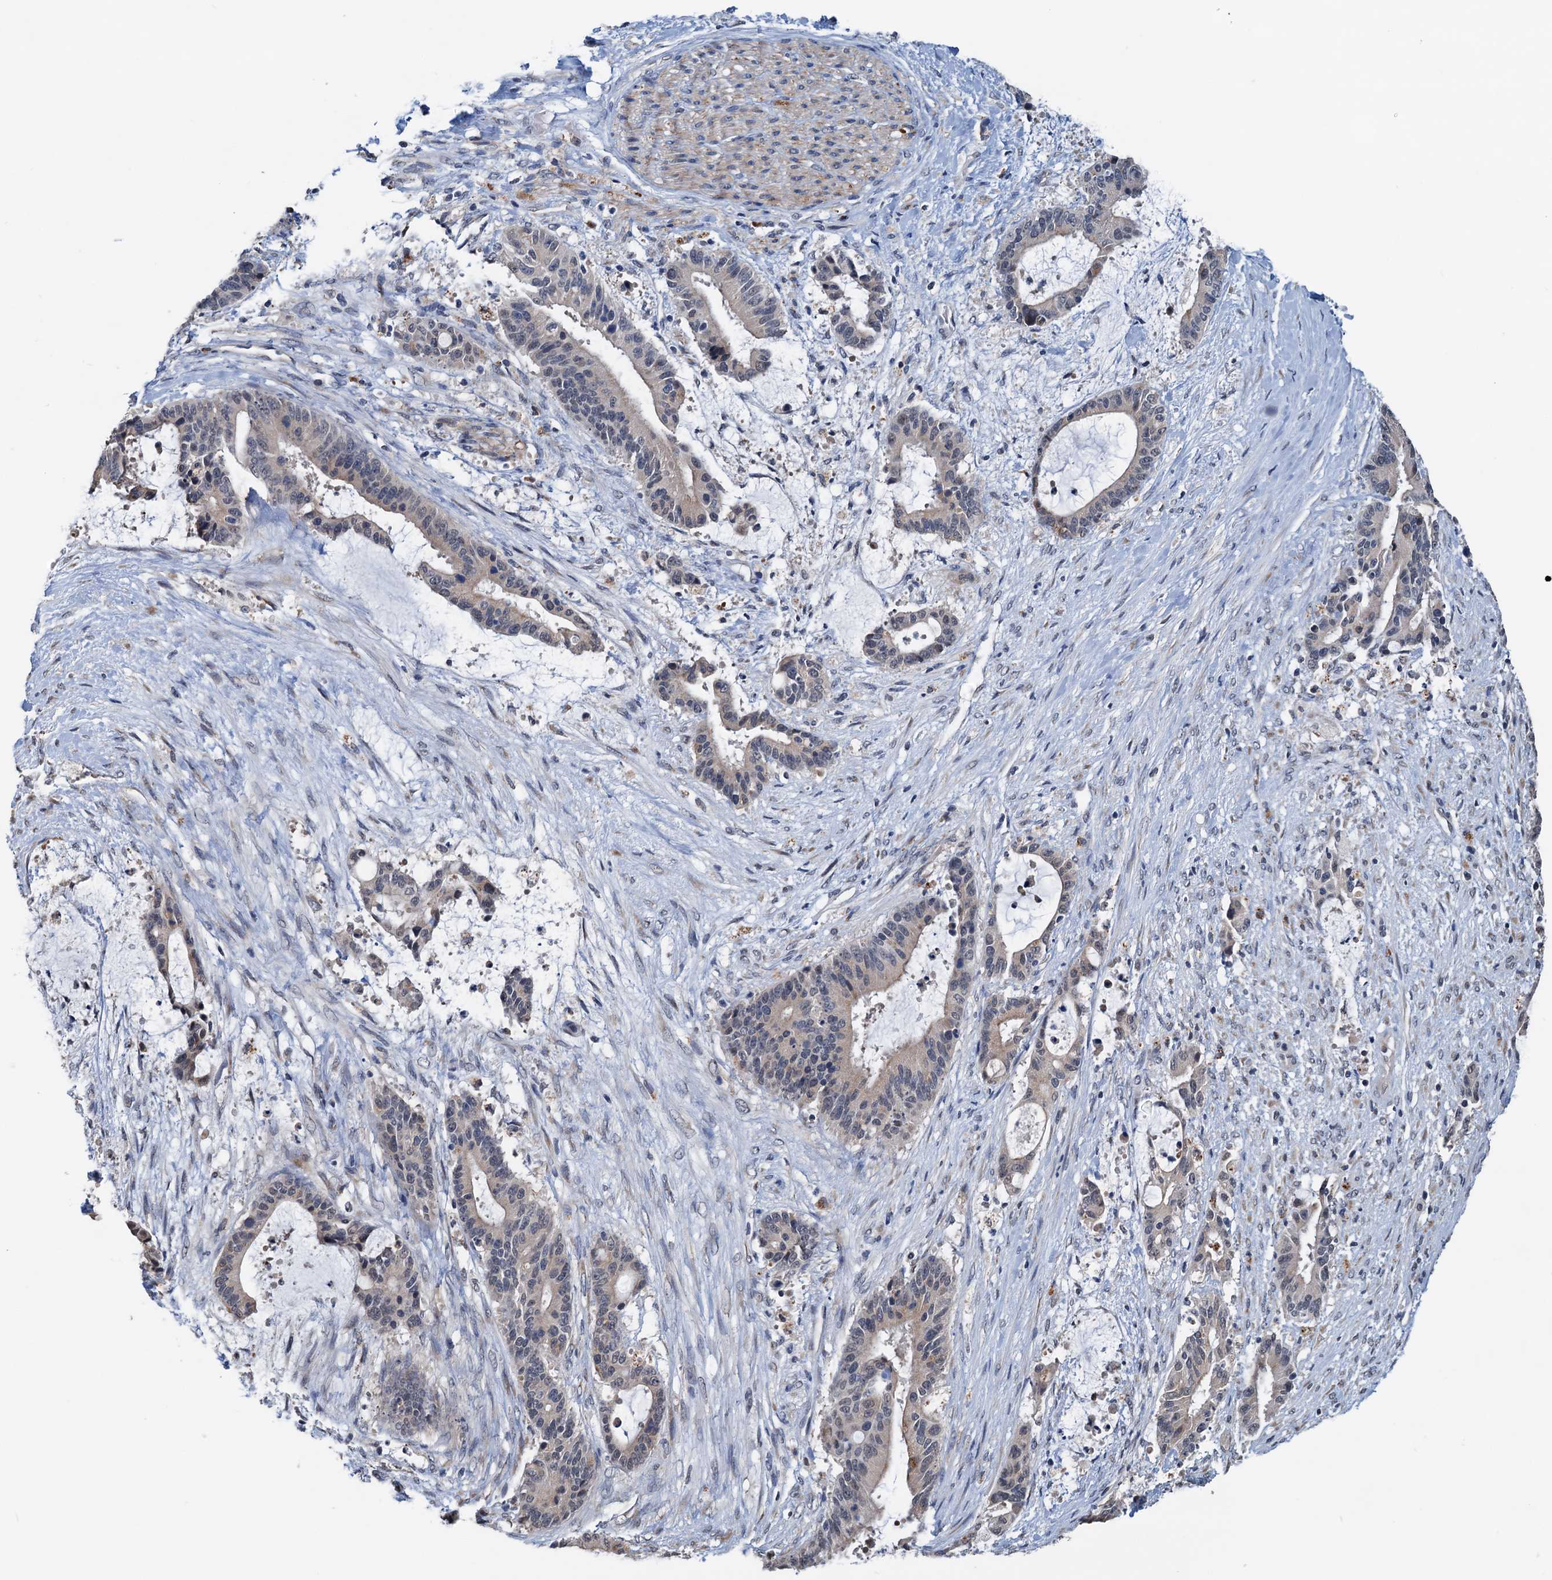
{"staining": {"intensity": "negative", "quantity": "none", "location": "none"}, "tissue": "liver cancer", "cell_type": "Tumor cells", "image_type": "cancer", "snomed": [{"axis": "morphology", "description": "Normal tissue, NOS"}, {"axis": "morphology", "description": "Cholangiocarcinoma"}, {"axis": "topography", "description": "Liver"}, {"axis": "topography", "description": "Peripheral nerve tissue"}], "caption": "The micrograph displays no significant expression in tumor cells of liver cholangiocarcinoma.", "gene": "SHLD1", "patient": {"sex": "female", "age": 73}}